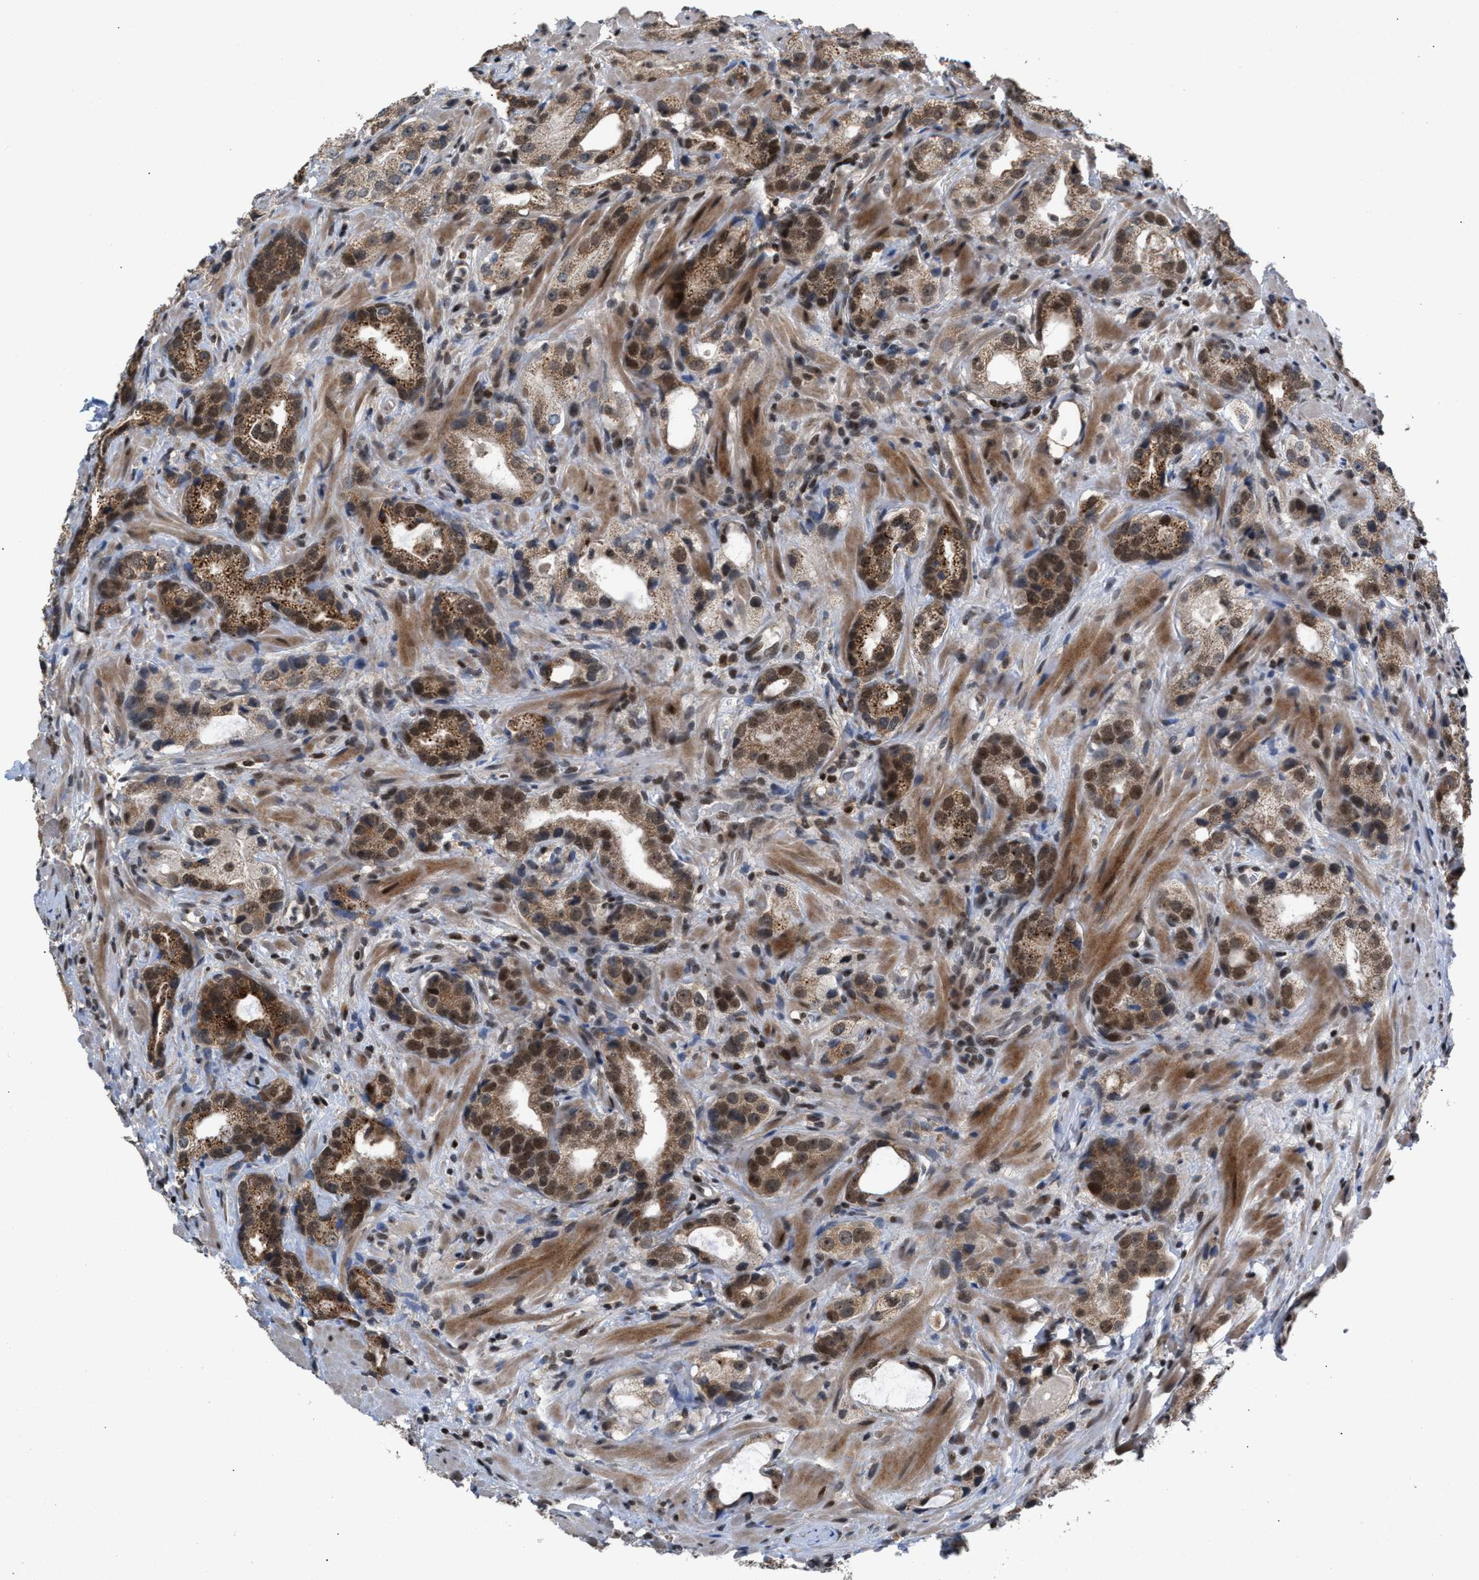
{"staining": {"intensity": "moderate", "quantity": ">75%", "location": "cytoplasmic/membranous,nuclear"}, "tissue": "prostate cancer", "cell_type": "Tumor cells", "image_type": "cancer", "snomed": [{"axis": "morphology", "description": "Adenocarcinoma, High grade"}, {"axis": "topography", "description": "Prostate"}], "caption": "An immunohistochemistry (IHC) photomicrograph of tumor tissue is shown. Protein staining in brown highlights moderate cytoplasmic/membranous and nuclear positivity in prostate adenocarcinoma (high-grade) within tumor cells.", "gene": "C9orf78", "patient": {"sex": "male", "age": 63}}